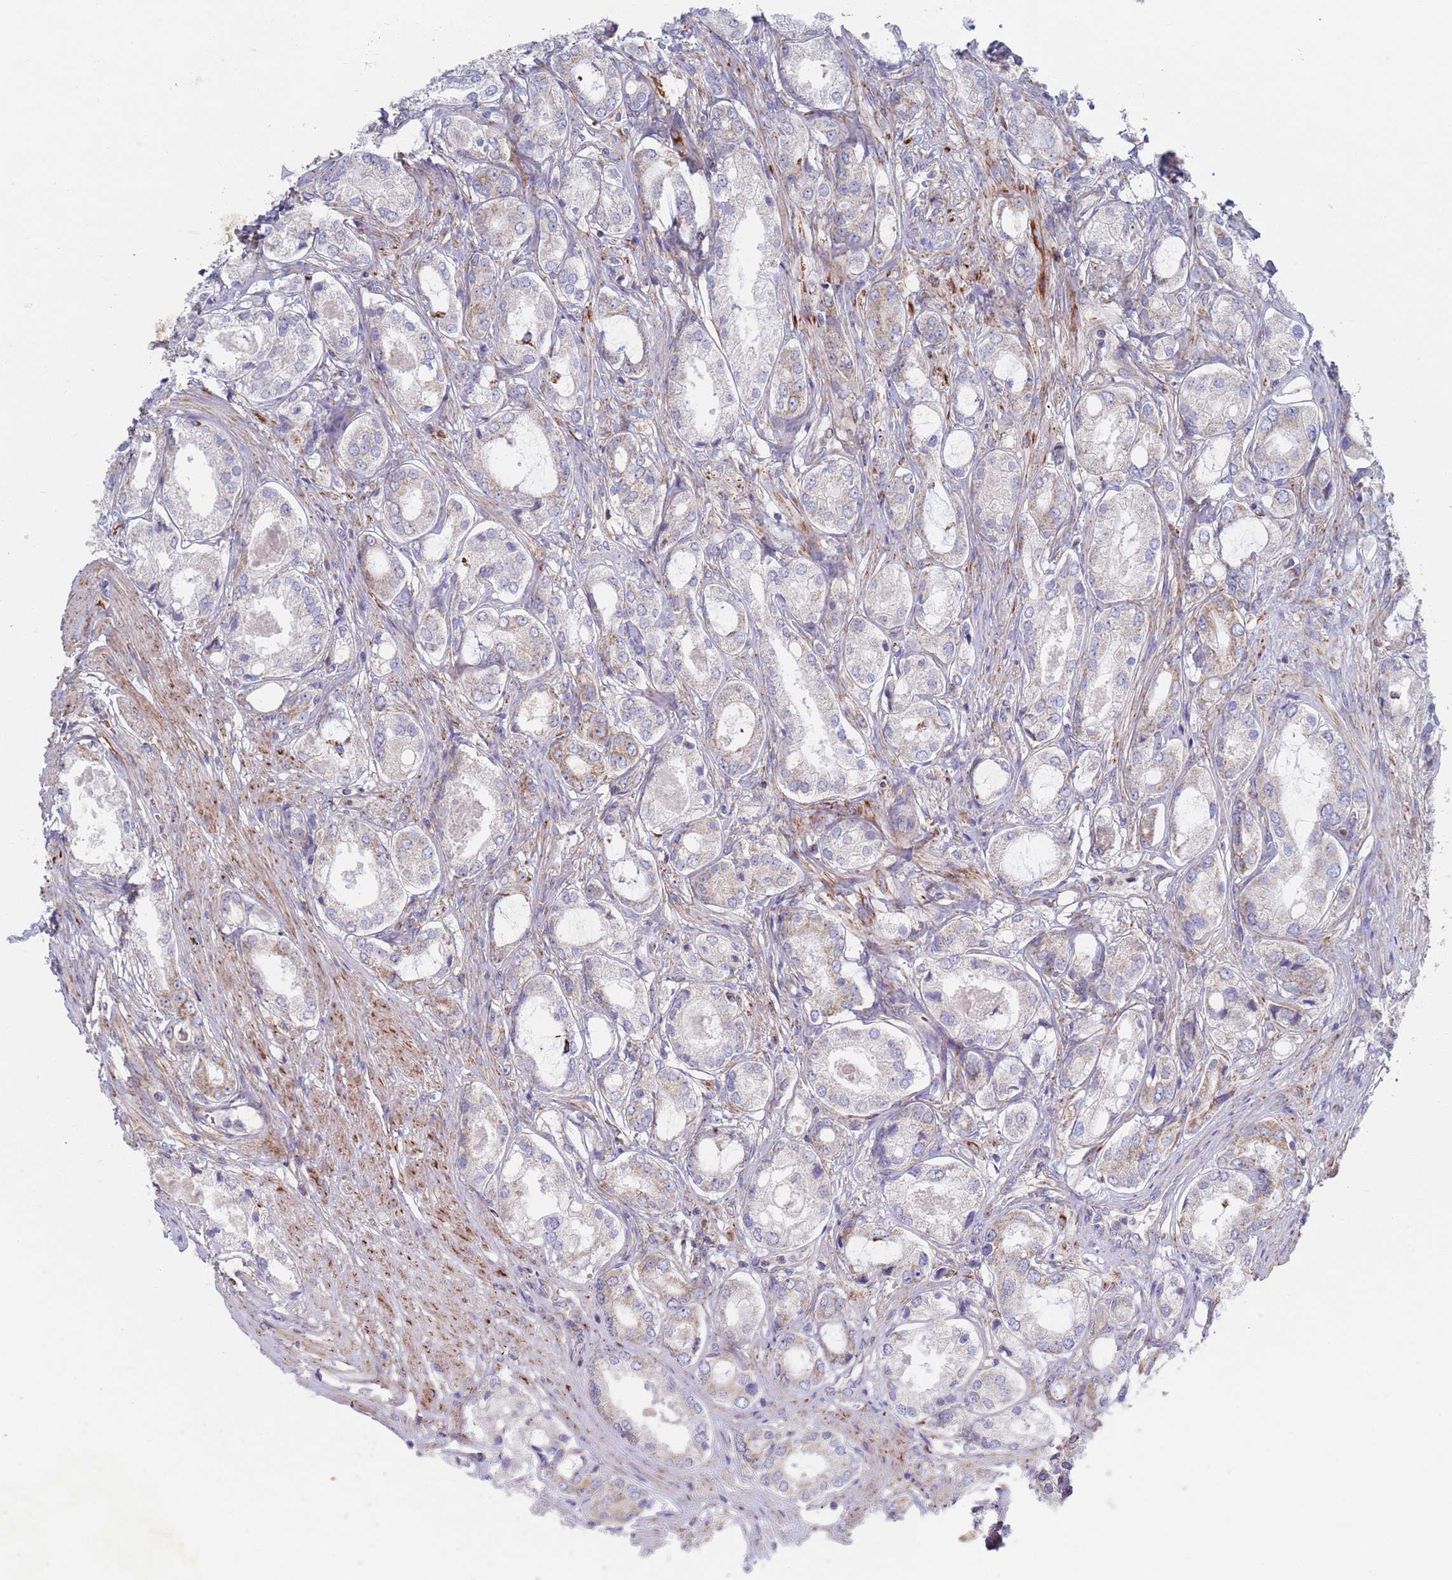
{"staining": {"intensity": "weak", "quantity": "<25%", "location": "cytoplasmic/membranous"}, "tissue": "prostate cancer", "cell_type": "Tumor cells", "image_type": "cancer", "snomed": [{"axis": "morphology", "description": "Adenocarcinoma, Low grade"}, {"axis": "topography", "description": "Prostate"}], "caption": "This is an IHC image of prostate cancer. There is no expression in tumor cells.", "gene": "CHCHD6", "patient": {"sex": "male", "age": 68}}